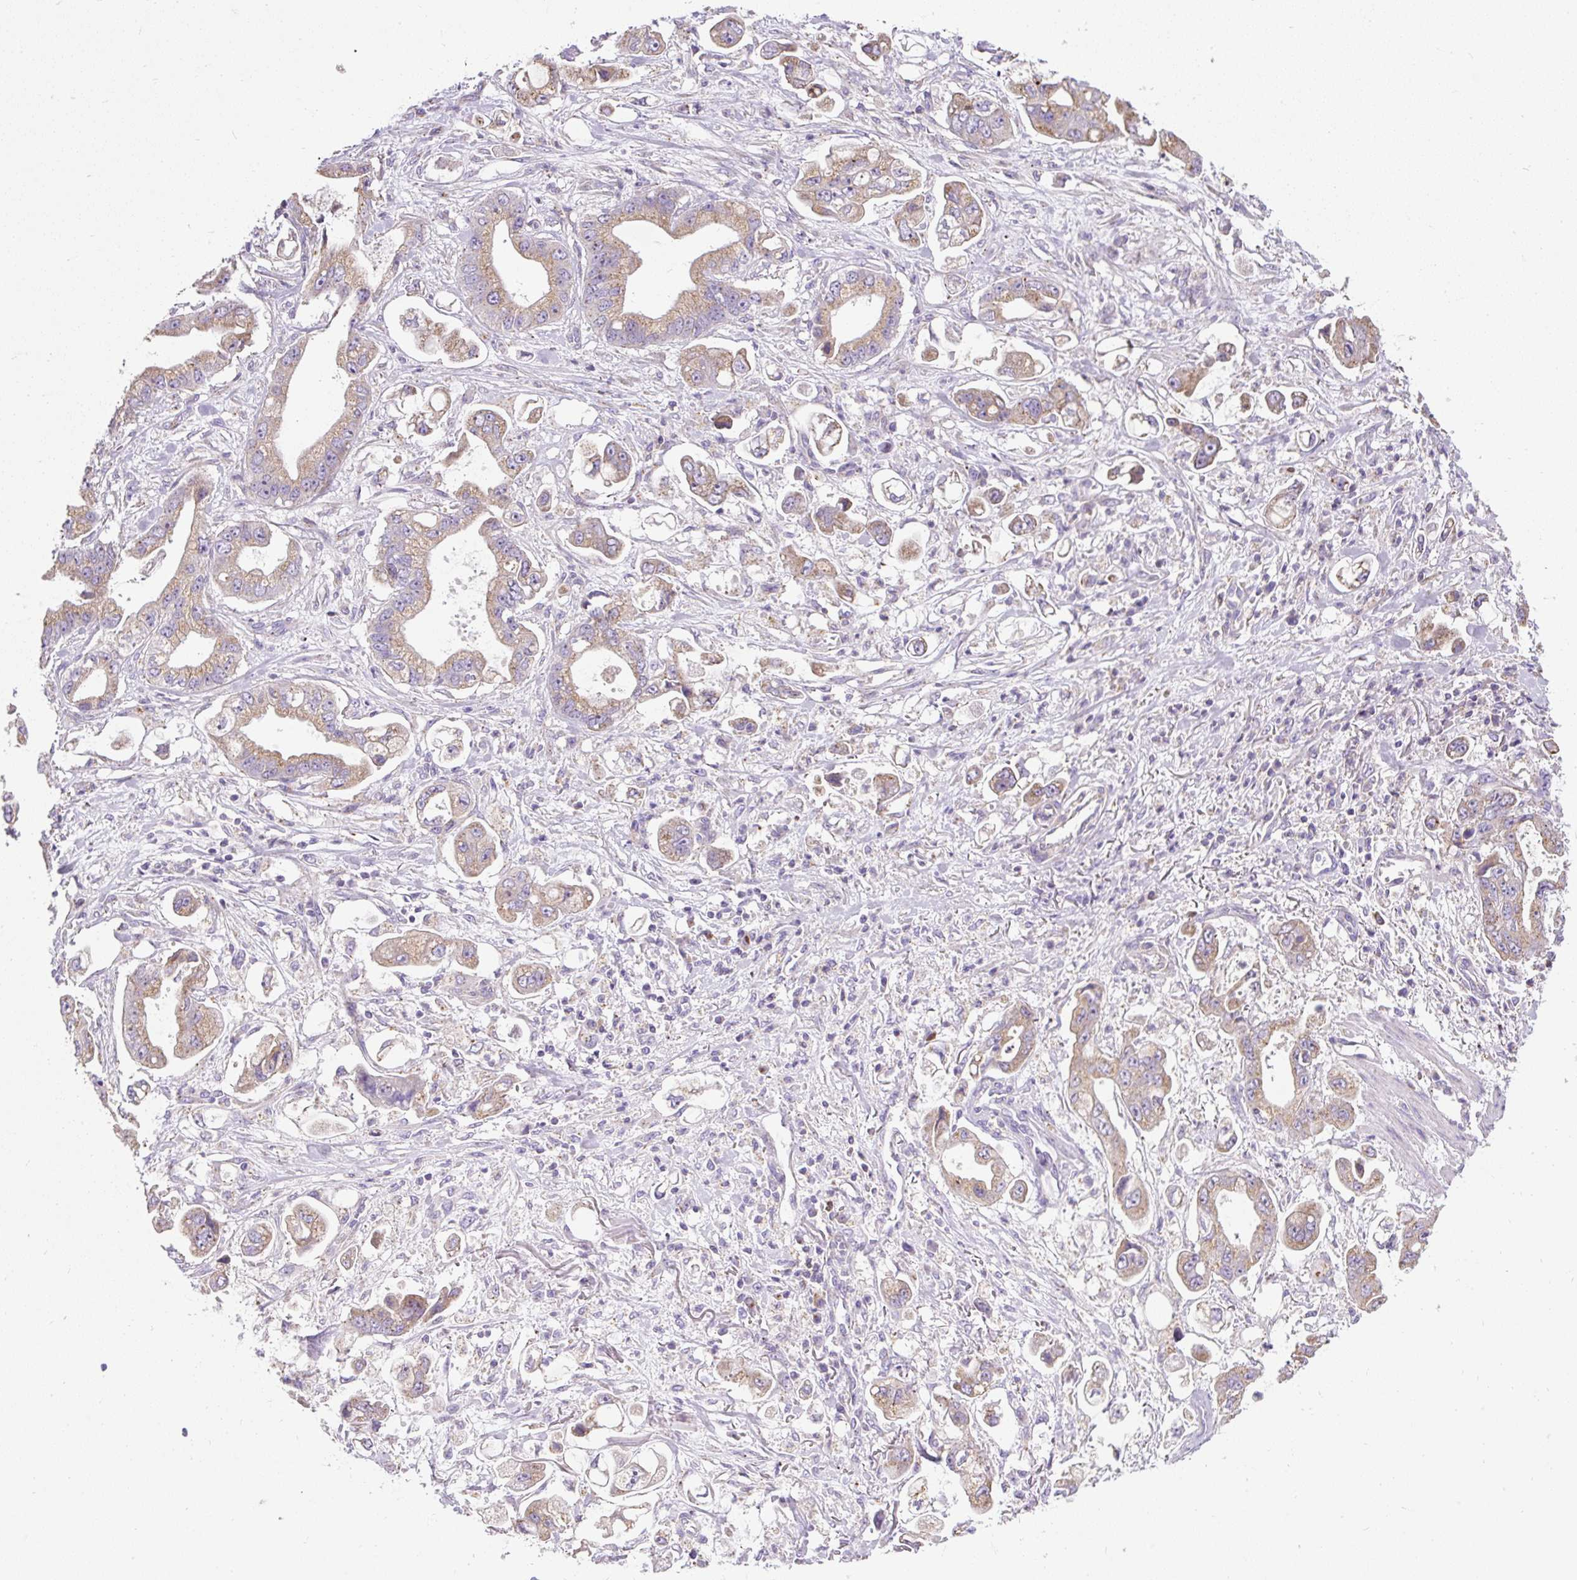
{"staining": {"intensity": "moderate", "quantity": ">75%", "location": "cytoplasmic/membranous"}, "tissue": "stomach cancer", "cell_type": "Tumor cells", "image_type": "cancer", "snomed": [{"axis": "morphology", "description": "Adenocarcinoma, NOS"}, {"axis": "topography", "description": "Stomach"}], "caption": "A brown stain highlights moderate cytoplasmic/membranous staining of a protein in adenocarcinoma (stomach) tumor cells.", "gene": "CFAP47", "patient": {"sex": "male", "age": 62}}